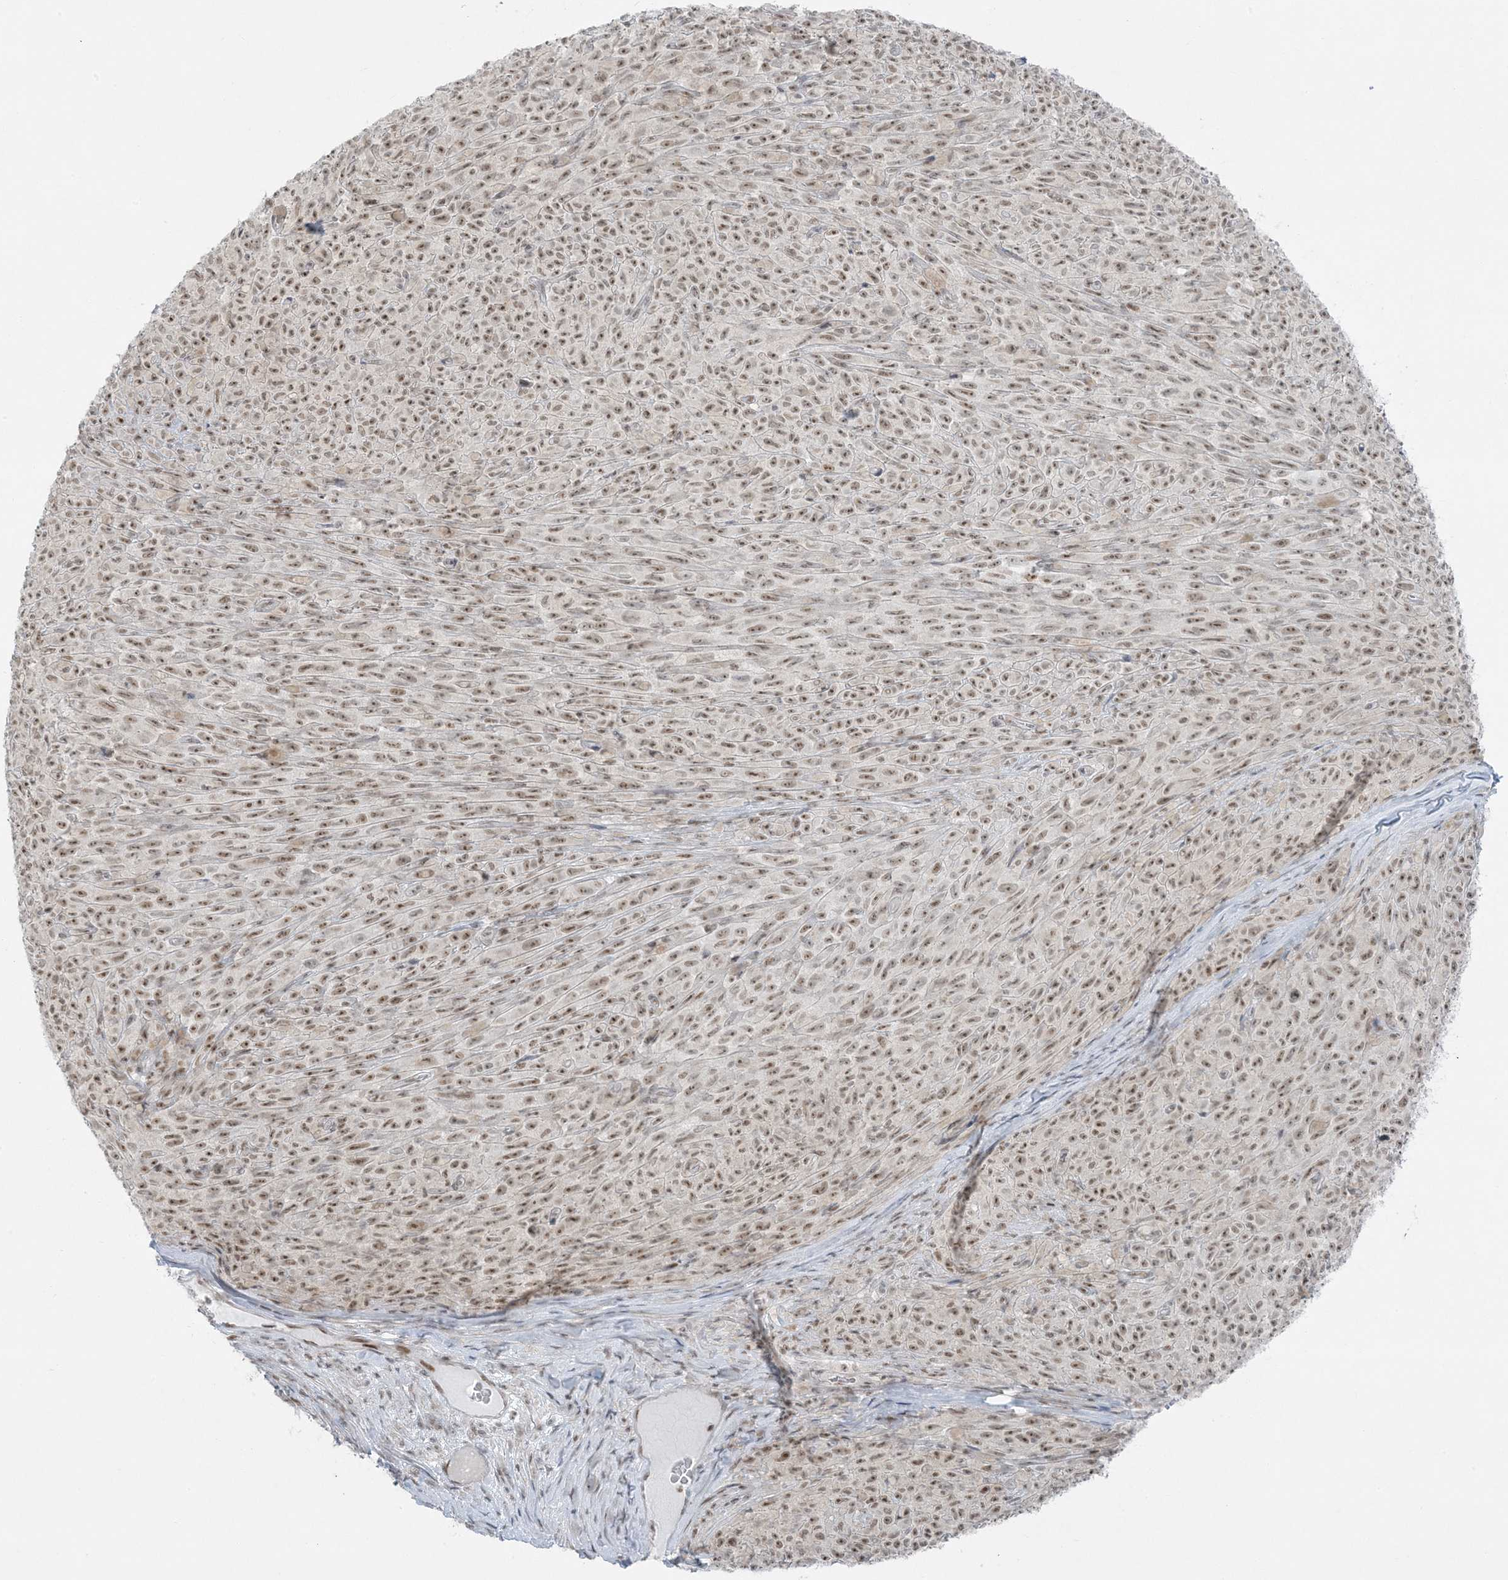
{"staining": {"intensity": "moderate", "quantity": ">75%", "location": "nuclear"}, "tissue": "melanoma", "cell_type": "Tumor cells", "image_type": "cancer", "snomed": [{"axis": "morphology", "description": "Malignant melanoma, NOS"}, {"axis": "topography", "description": "Skin"}], "caption": "Immunohistochemical staining of human malignant melanoma exhibits medium levels of moderate nuclear expression in about >75% of tumor cells. The staining was performed using DAB (3,3'-diaminobenzidine) to visualize the protein expression in brown, while the nuclei were stained in blue with hematoxylin (Magnification: 20x).", "gene": "ZNF787", "patient": {"sex": "female", "age": 82}}